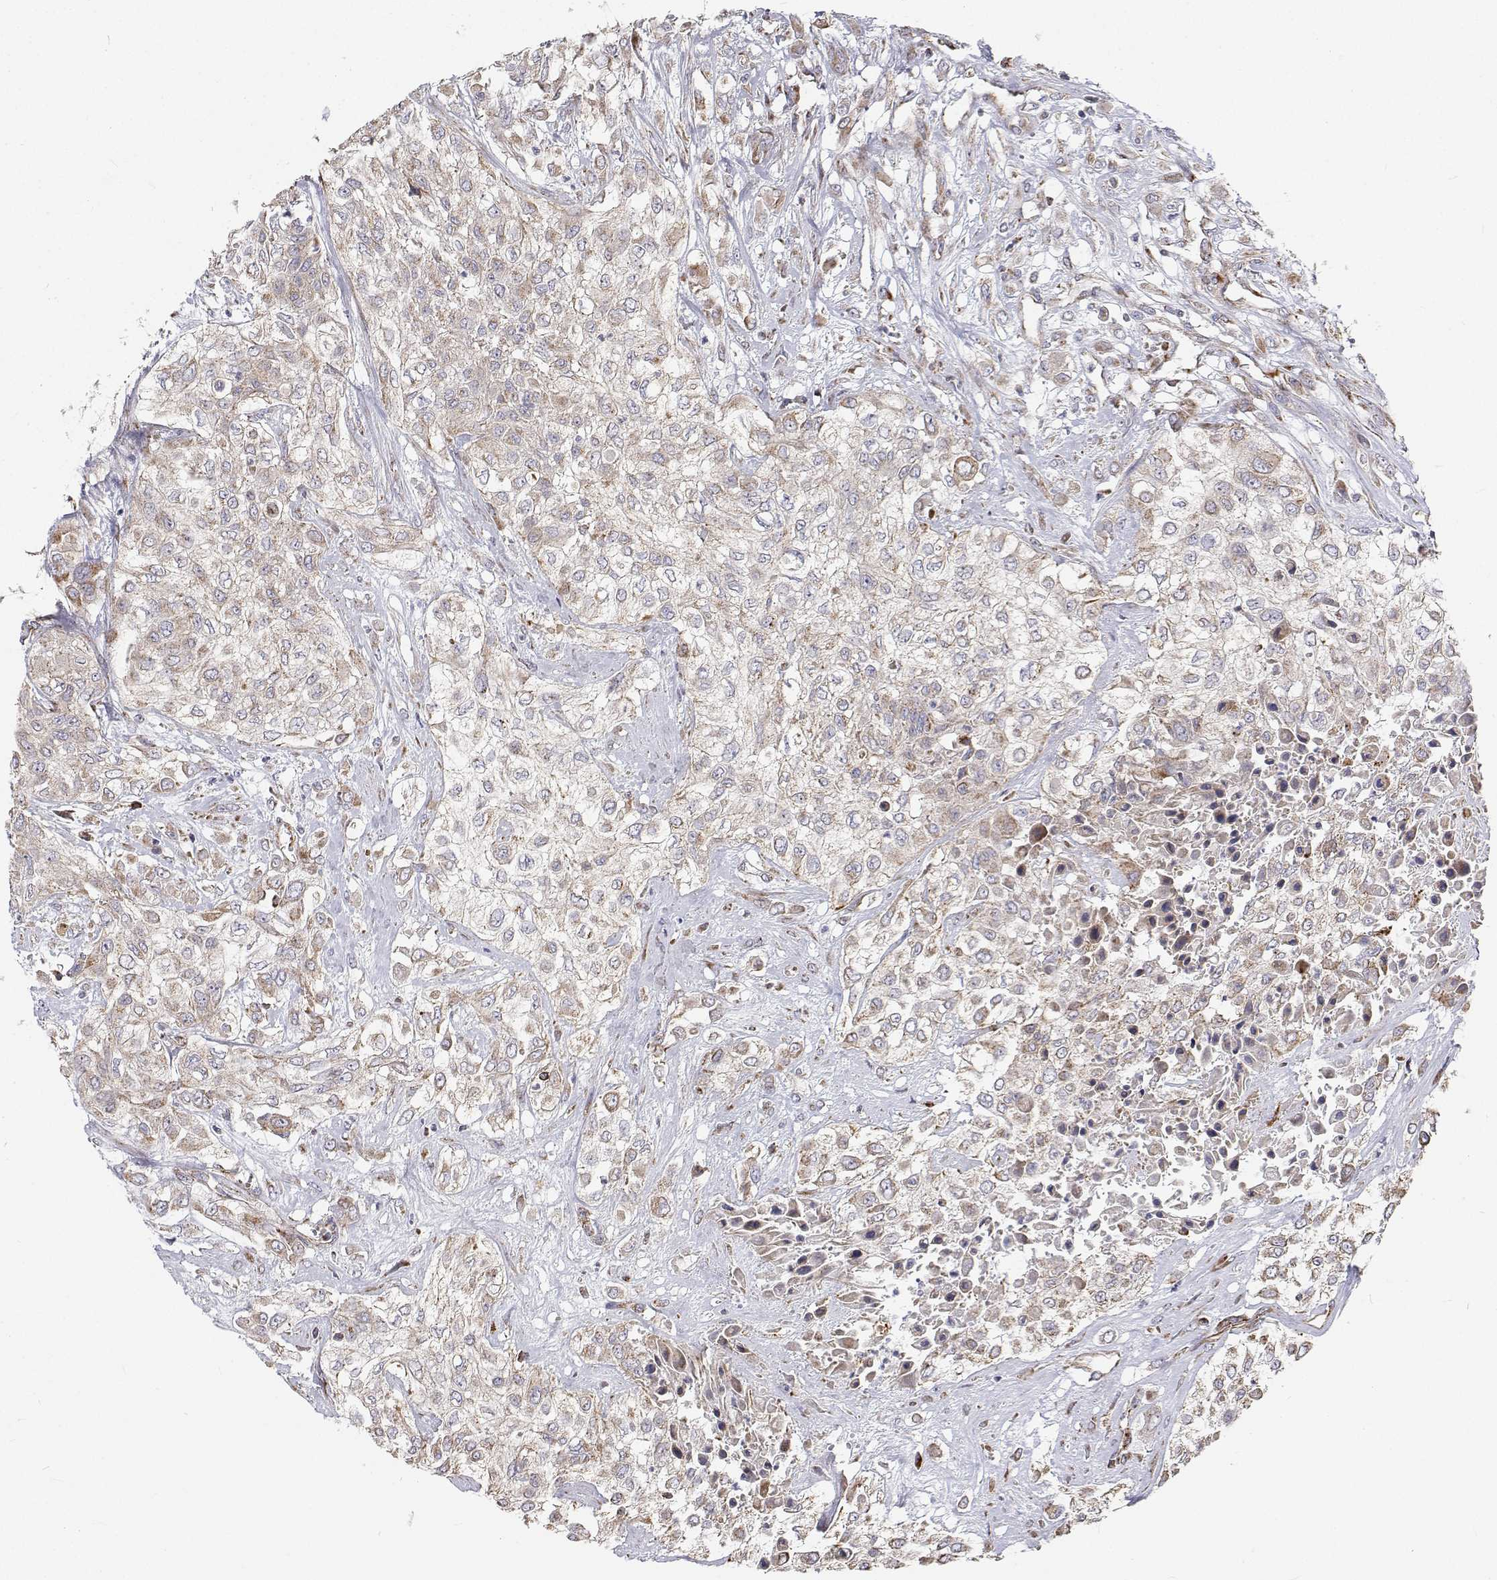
{"staining": {"intensity": "weak", "quantity": "<25%", "location": "cytoplasmic/membranous"}, "tissue": "urothelial cancer", "cell_type": "Tumor cells", "image_type": "cancer", "snomed": [{"axis": "morphology", "description": "Urothelial carcinoma, High grade"}, {"axis": "topography", "description": "Urinary bladder"}], "caption": "High magnification brightfield microscopy of urothelial carcinoma (high-grade) stained with DAB (brown) and counterstained with hematoxylin (blue): tumor cells show no significant positivity.", "gene": "SPICE1", "patient": {"sex": "male", "age": 57}}